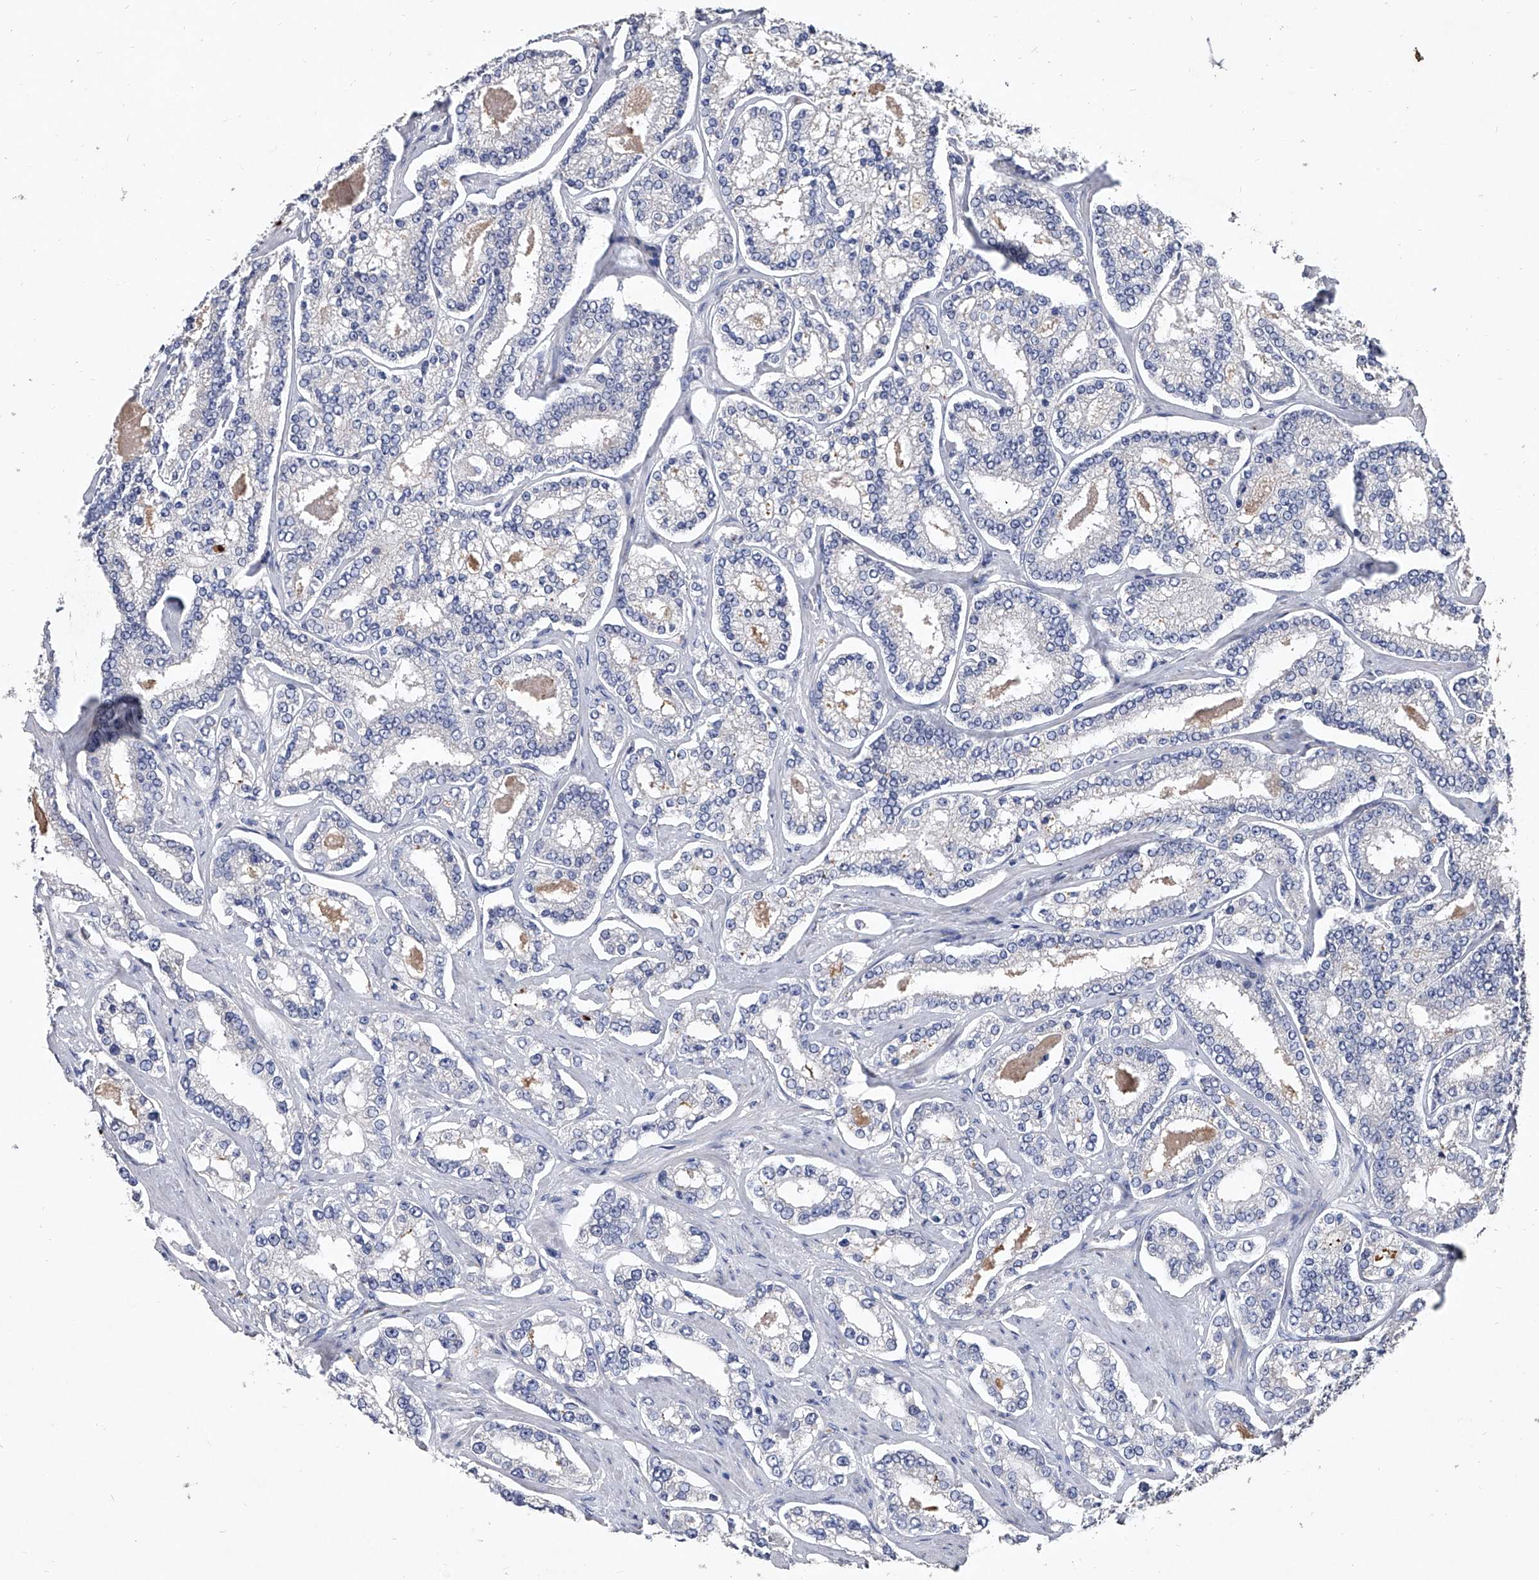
{"staining": {"intensity": "negative", "quantity": "none", "location": "none"}, "tissue": "prostate cancer", "cell_type": "Tumor cells", "image_type": "cancer", "snomed": [{"axis": "morphology", "description": "Normal tissue, NOS"}, {"axis": "morphology", "description": "Adenocarcinoma, High grade"}, {"axis": "topography", "description": "Prostate"}], "caption": "Prostate cancer was stained to show a protein in brown. There is no significant positivity in tumor cells.", "gene": "C5", "patient": {"sex": "male", "age": 83}}